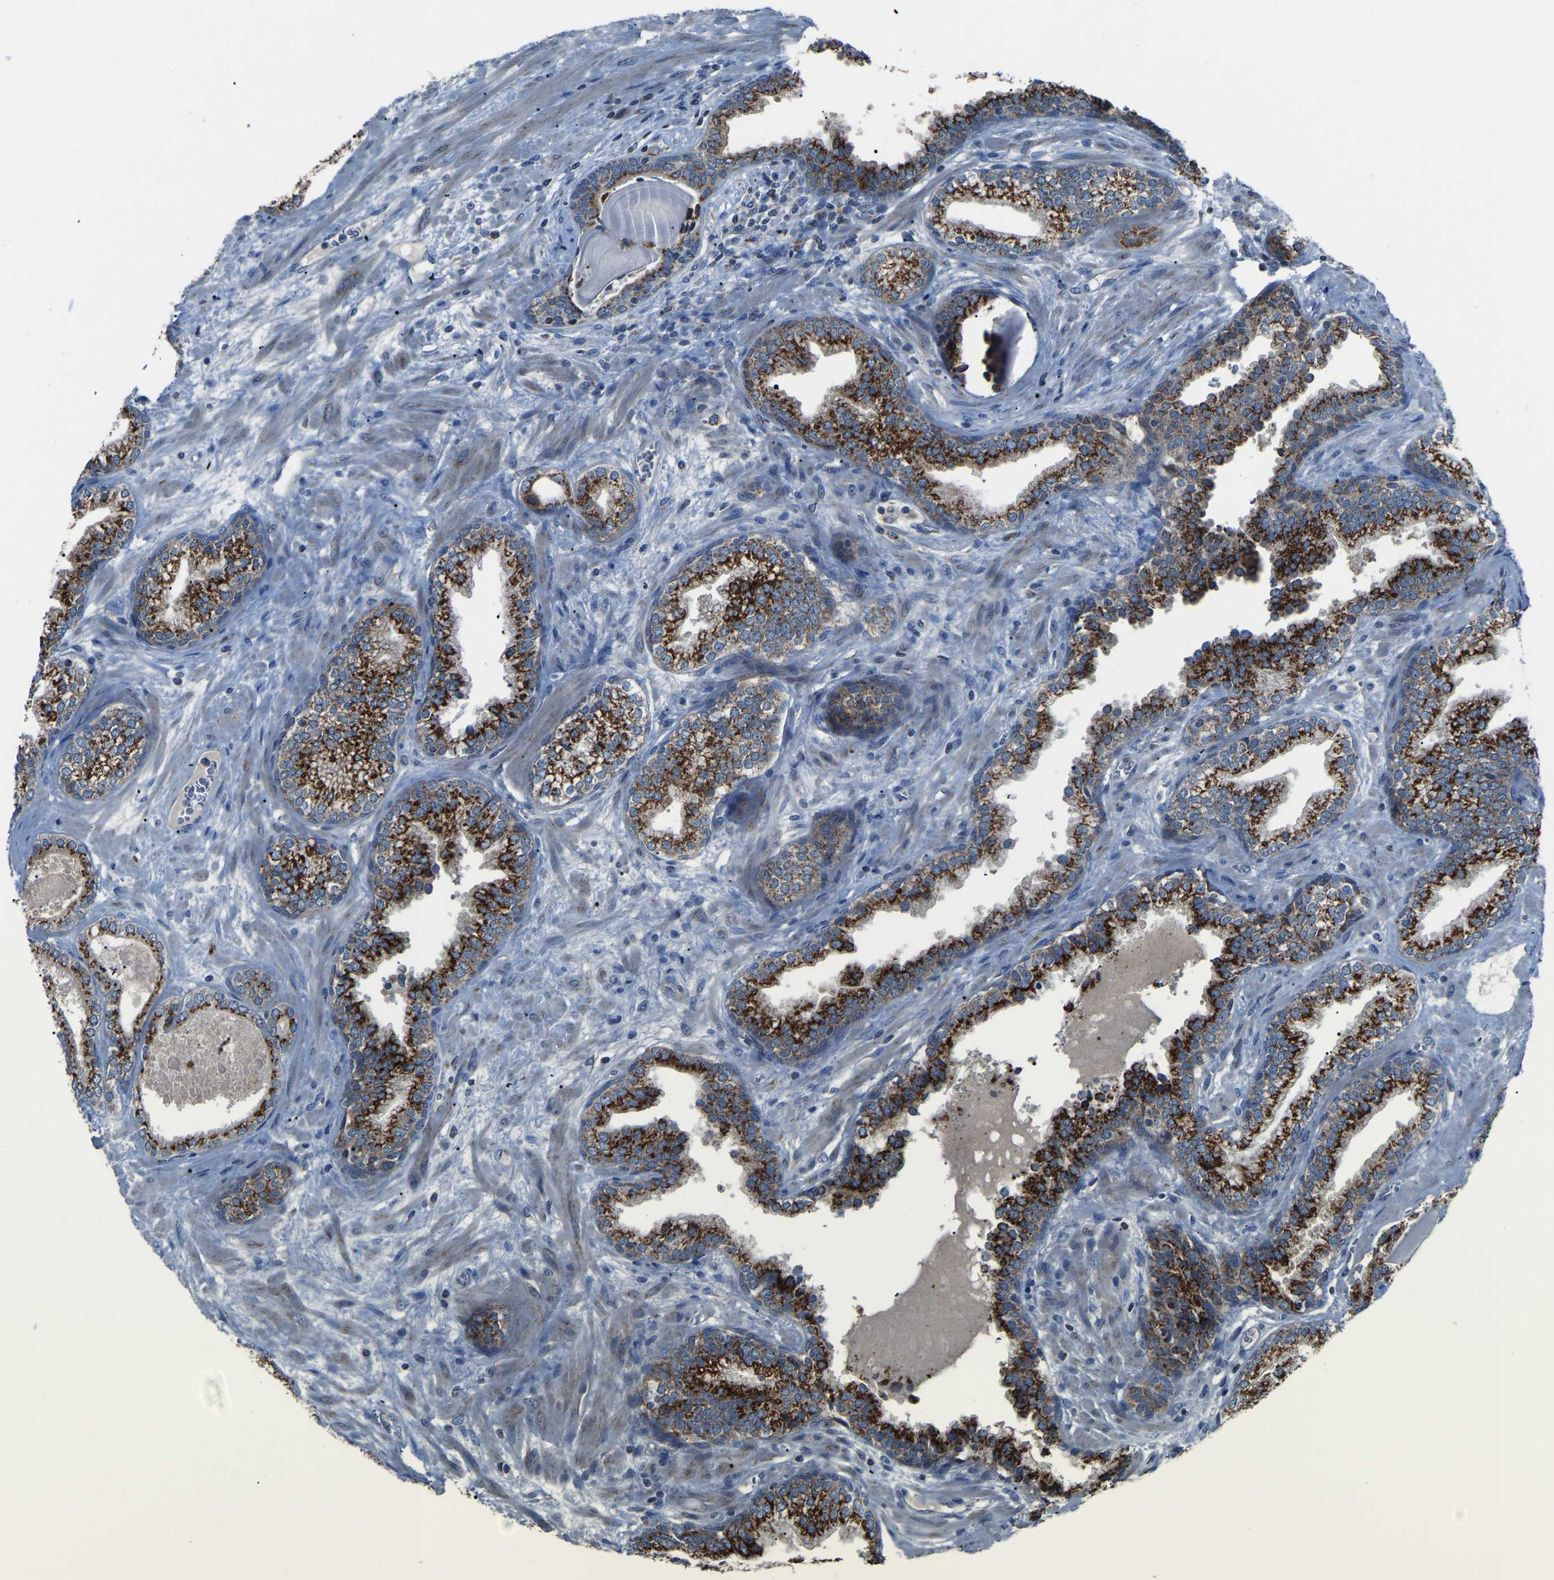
{"staining": {"intensity": "strong", "quantity": ">75%", "location": "cytoplasmic/membranous"}, "tissue": "prostate cancer", "cell_type": "Tumor cells", "image_type": "cancer", "snomed": [{"axis": "morphology", "description": "Adenocarcinoma, Low grade"}, {"axis": "topography", "description": "Prostate"}], "caption": "Prostate low-grade adenocarcinoma stained for a protein (brown) demonstrates strong cytoplasmic/membranous positive staining in approximately >75% of tumor cells.", "gene": "CANT1", "patient": {"sex": "male", "age": 65}}